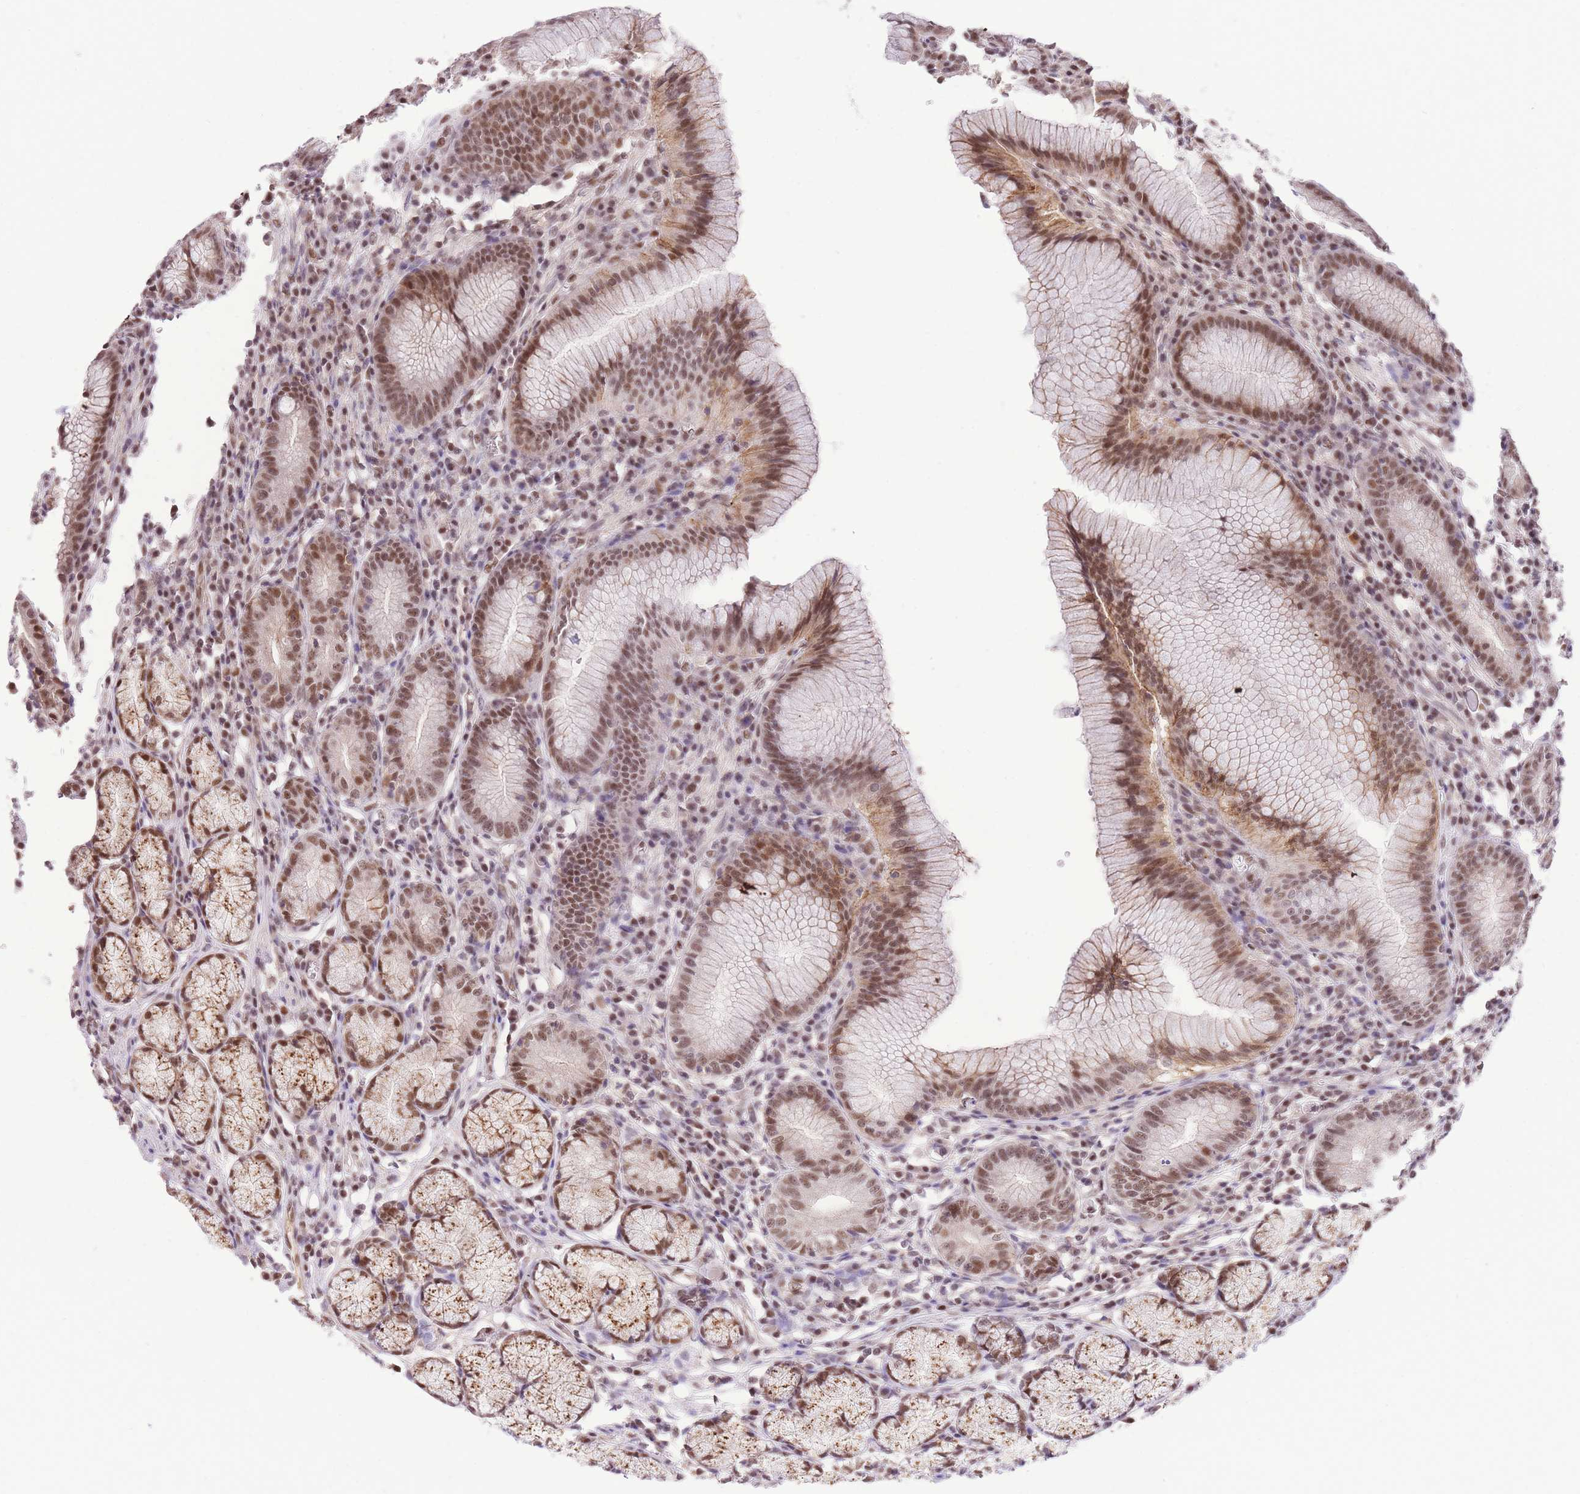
{"staining": {"intensity": "moderate", "quantity": ">75%", "location": "nuclear"}, "tissue": "stomach", "cell_type": "Glandular cells", "image_type": "normal", "snomed": [{"axis": "morphology", "description": "Normal tissue, NOS"}, {"axis": "topography", "description": "Stomach"}], "caption": "Protein staining of normal stomach reveals moderate nuclear expression in about >75% of glandular cells. (DAB = brown stain, brightfield microscopy at high magnification).", "gene": "UBXN7", "patient": {"sex": "male", "age": 55}}